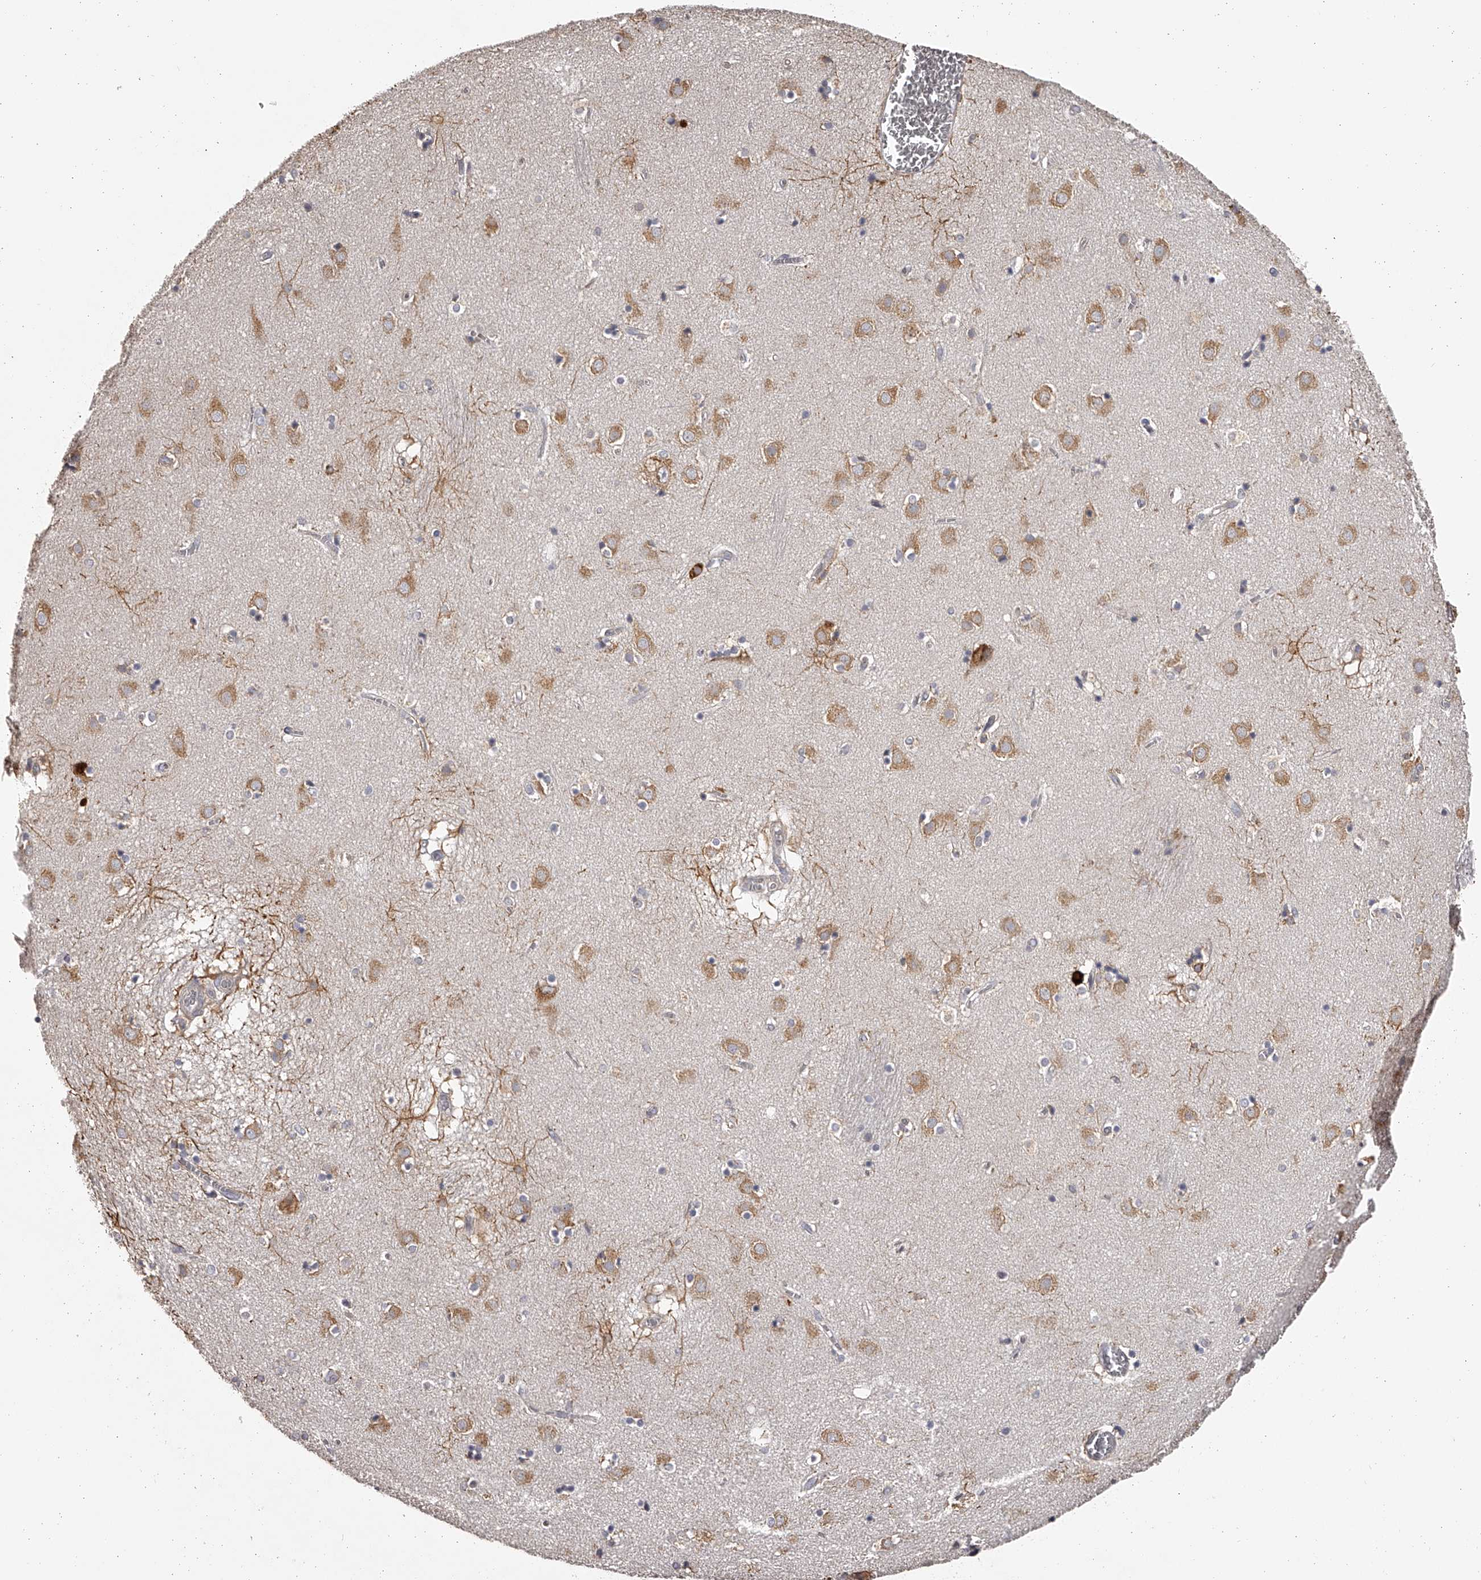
{"staining": {"intensity": "negative", "quantity": "none", "location": "none"}, "tissue": "caudate", "cell_type": "Glial cells", "image_type": "normal", "snomed": [{"axis": "morphology", "description": "Normal tissue, NOS"}, {"axis": "topography", "description": "Lateral ventricle wall"}], "caption": "A high-resolution photomicrograph shows IHC staining of unremarkable caudate, which reveals no significant positivity in glial cells.", "gene": "TNN", "patient": {"sex": "male", "age": 70}}